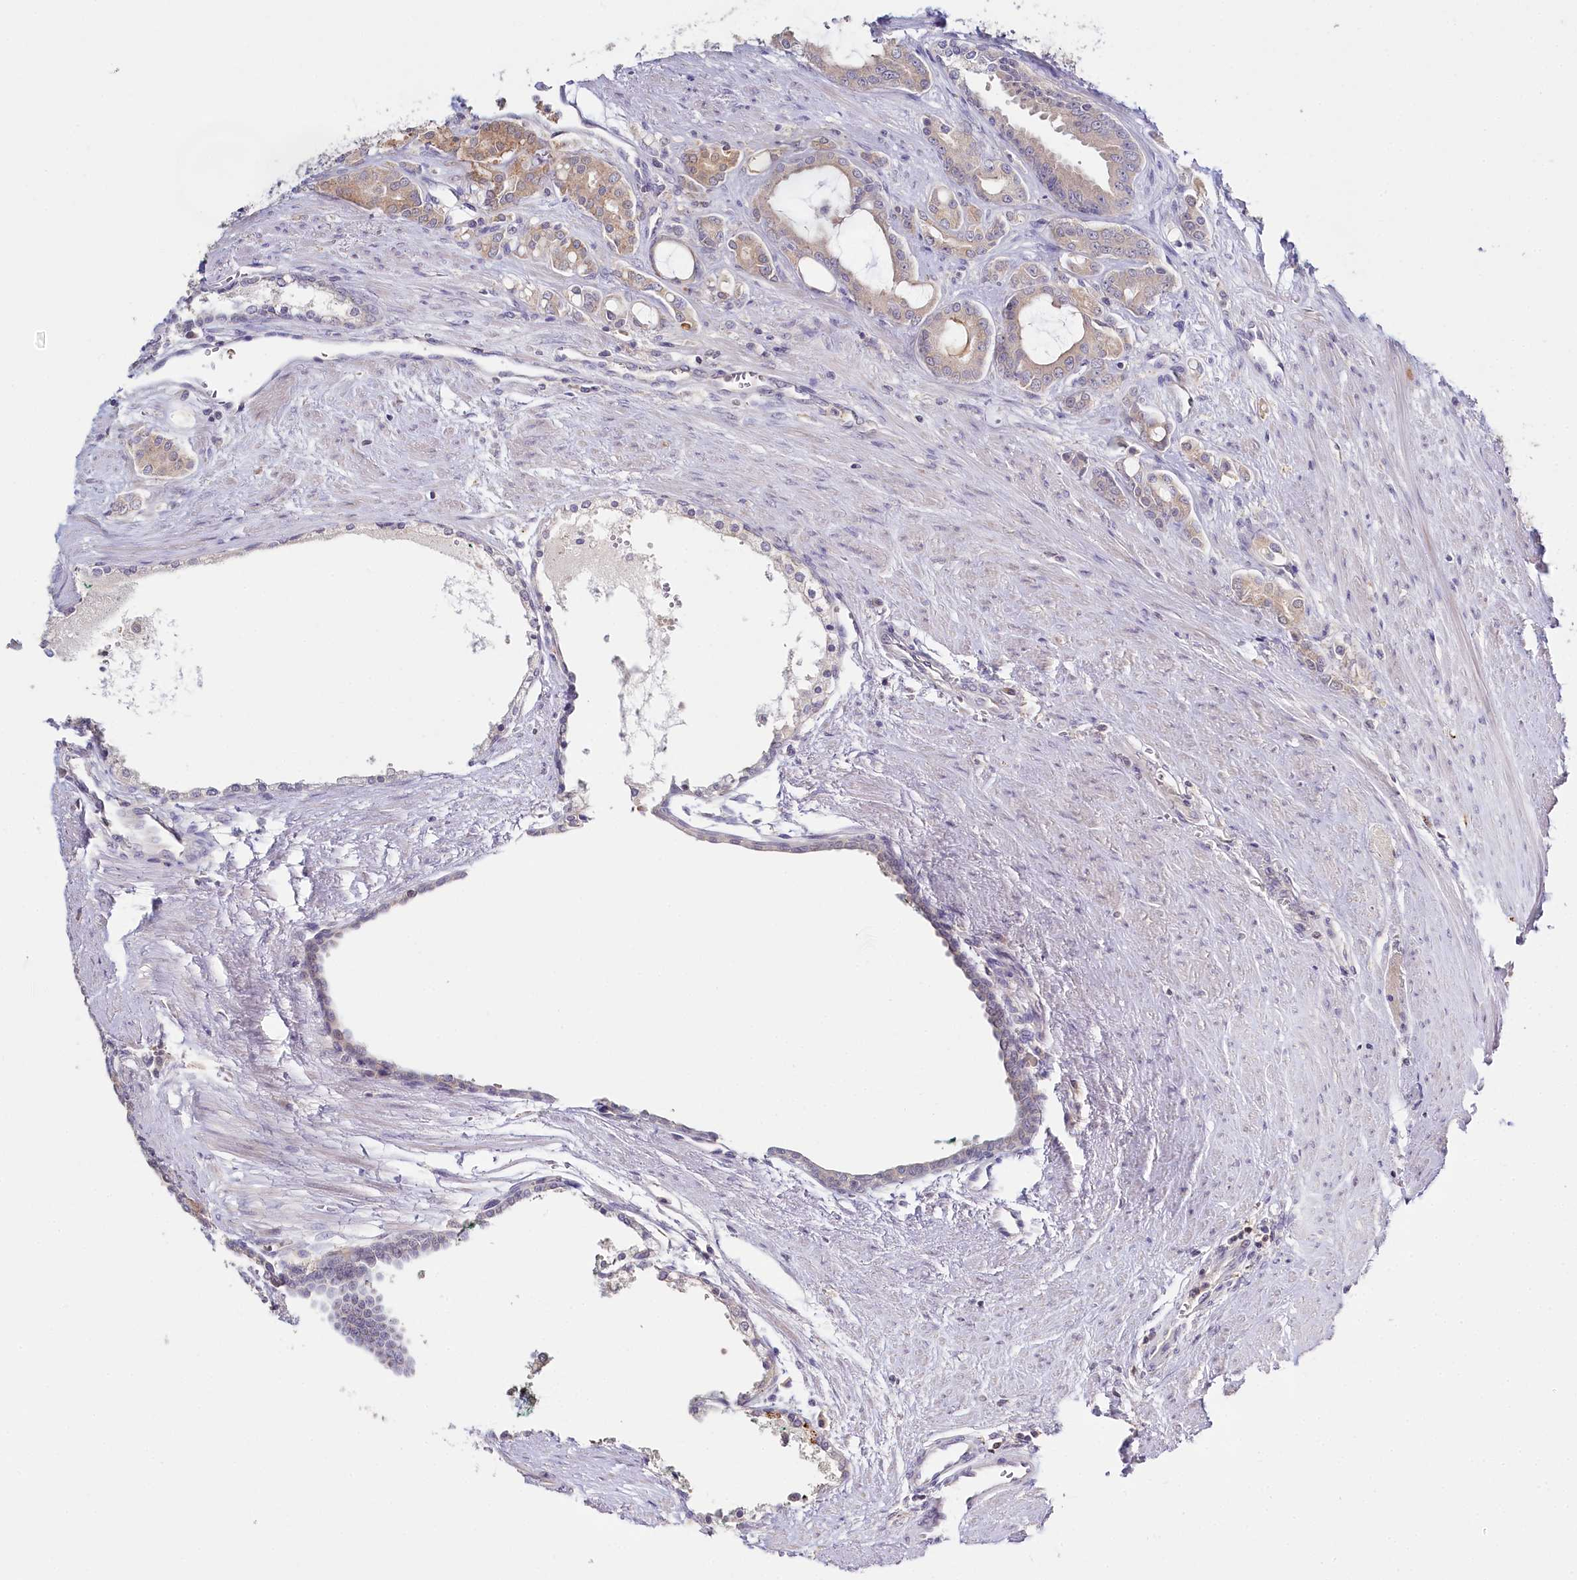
{"staining": {"intensity": "weak", "quantity": "25%-75%", "location": "cytoplasmic/membranous"}, "tissue": "prostate cancer", "cell_type": "Tumor cells", "image_type": "cancer", "snomed": [{"axis": "morphology", "description": "Adenocarcinoma, High grade"}, {"axis": "topography", "description": "Prostate"}], "caption": "An immunohistochemistry image of neoplastic tissue is shown. Protein staining in brown labels weak cytoplasmic/membranous positivity in high-grade adenocarcinoma (prostate) within tumor cells. Immunohistochemistry stains the protein of interest in brown and the nuclei are stained blue.", "gene": "DAPK1", "patient": {"sex": "male", "age": 72}}